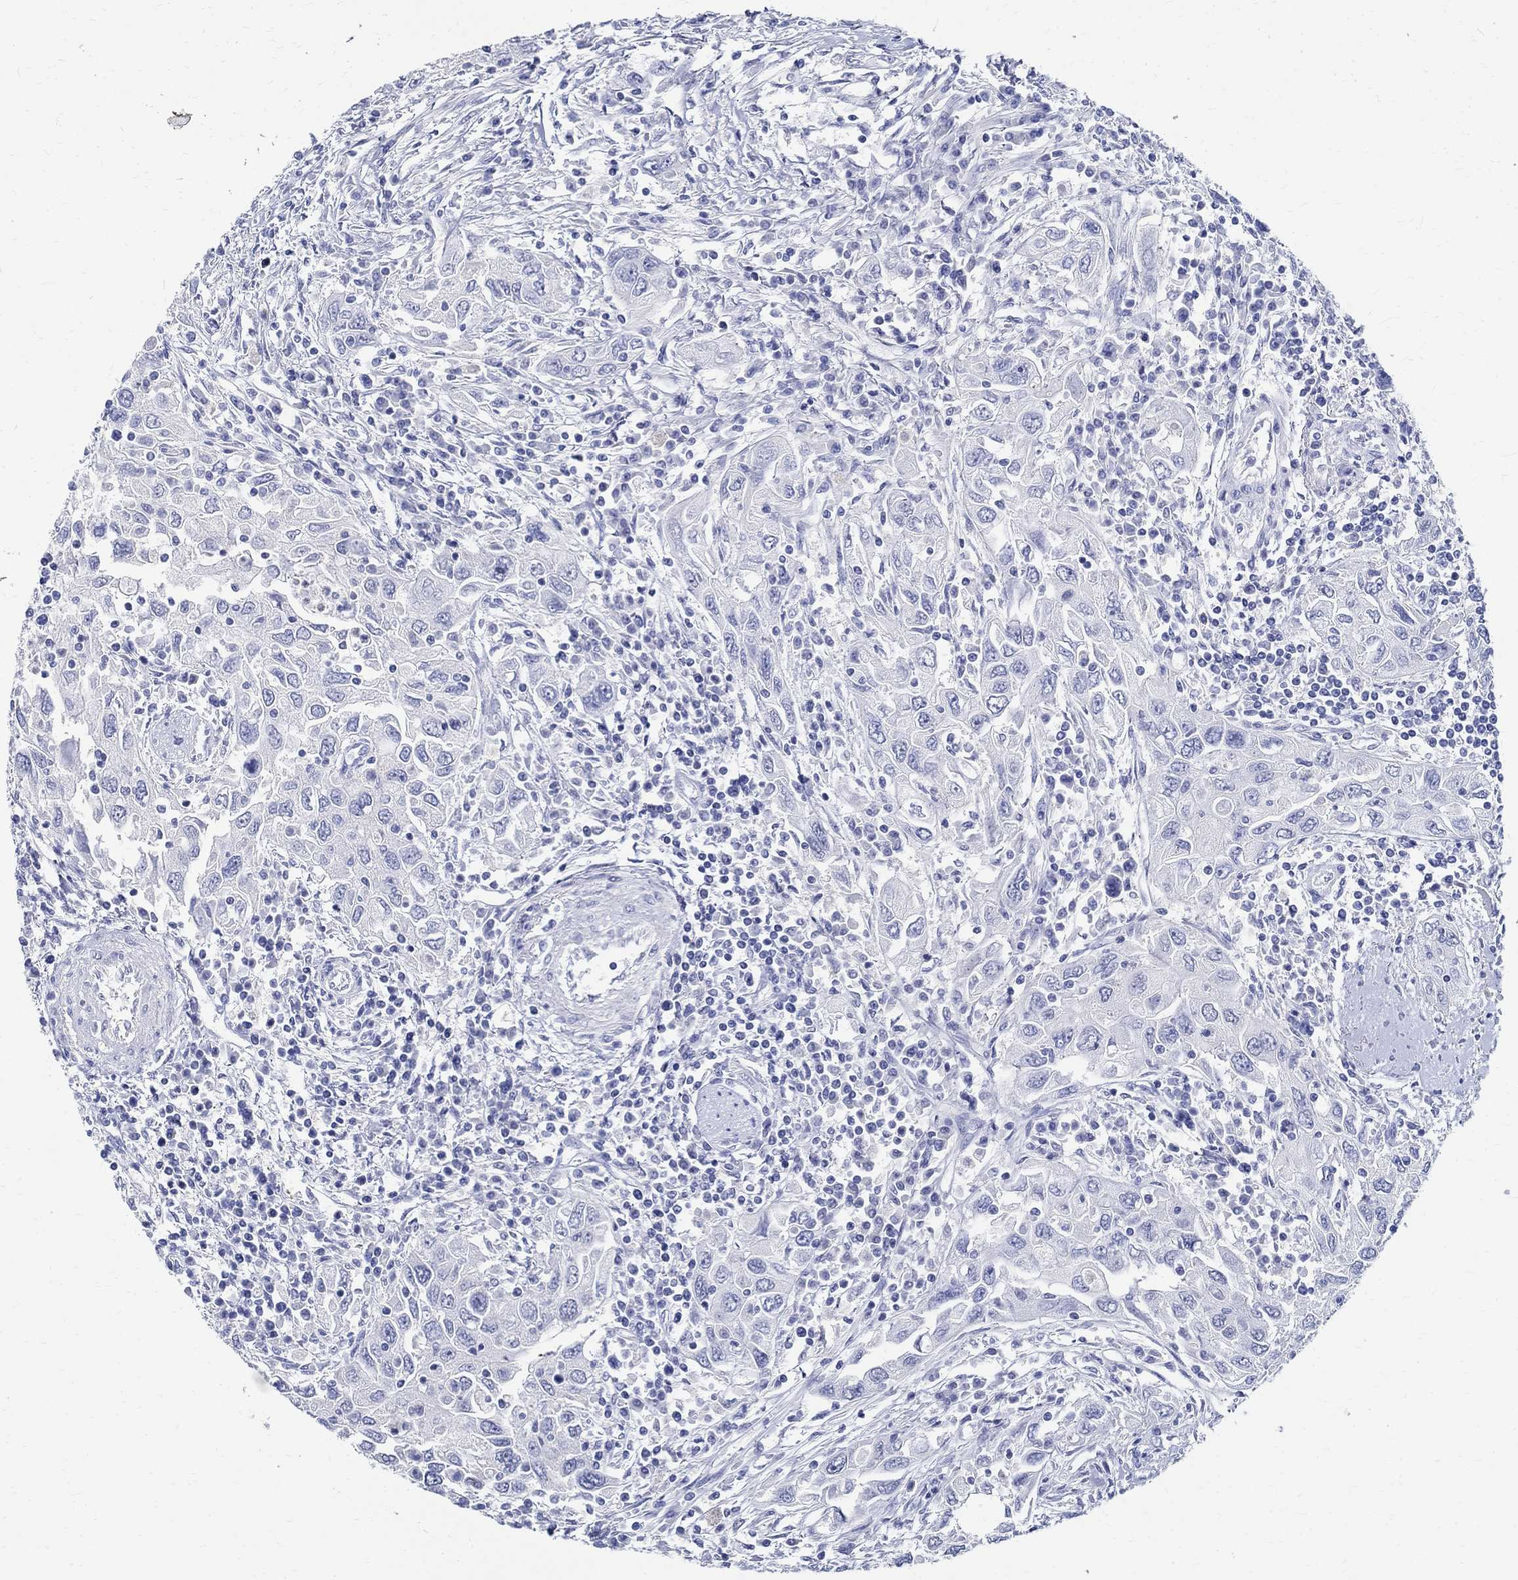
{"staining": {"intensity": "negative", "quantity": "none", "location": "none"}, "tissue": "urothelial cancer", "cell_type": "Tumor cells", "image_type": "cancer", "snomed": [{"axis": "morphology", "description": "Urothelial carcinoma, High grade"}, {"axis": "topography", "description": "Urinary bladder"}], "caption": "Immunohistochemical staining of human urothelial carcinoma (high-grade) reveals no significant positivity in tumor cells. (Brightfield microscopy of DAB IHC at high magnification).", "gene": "BSPRY", "patient": {"sex": "male", "age": 76}}